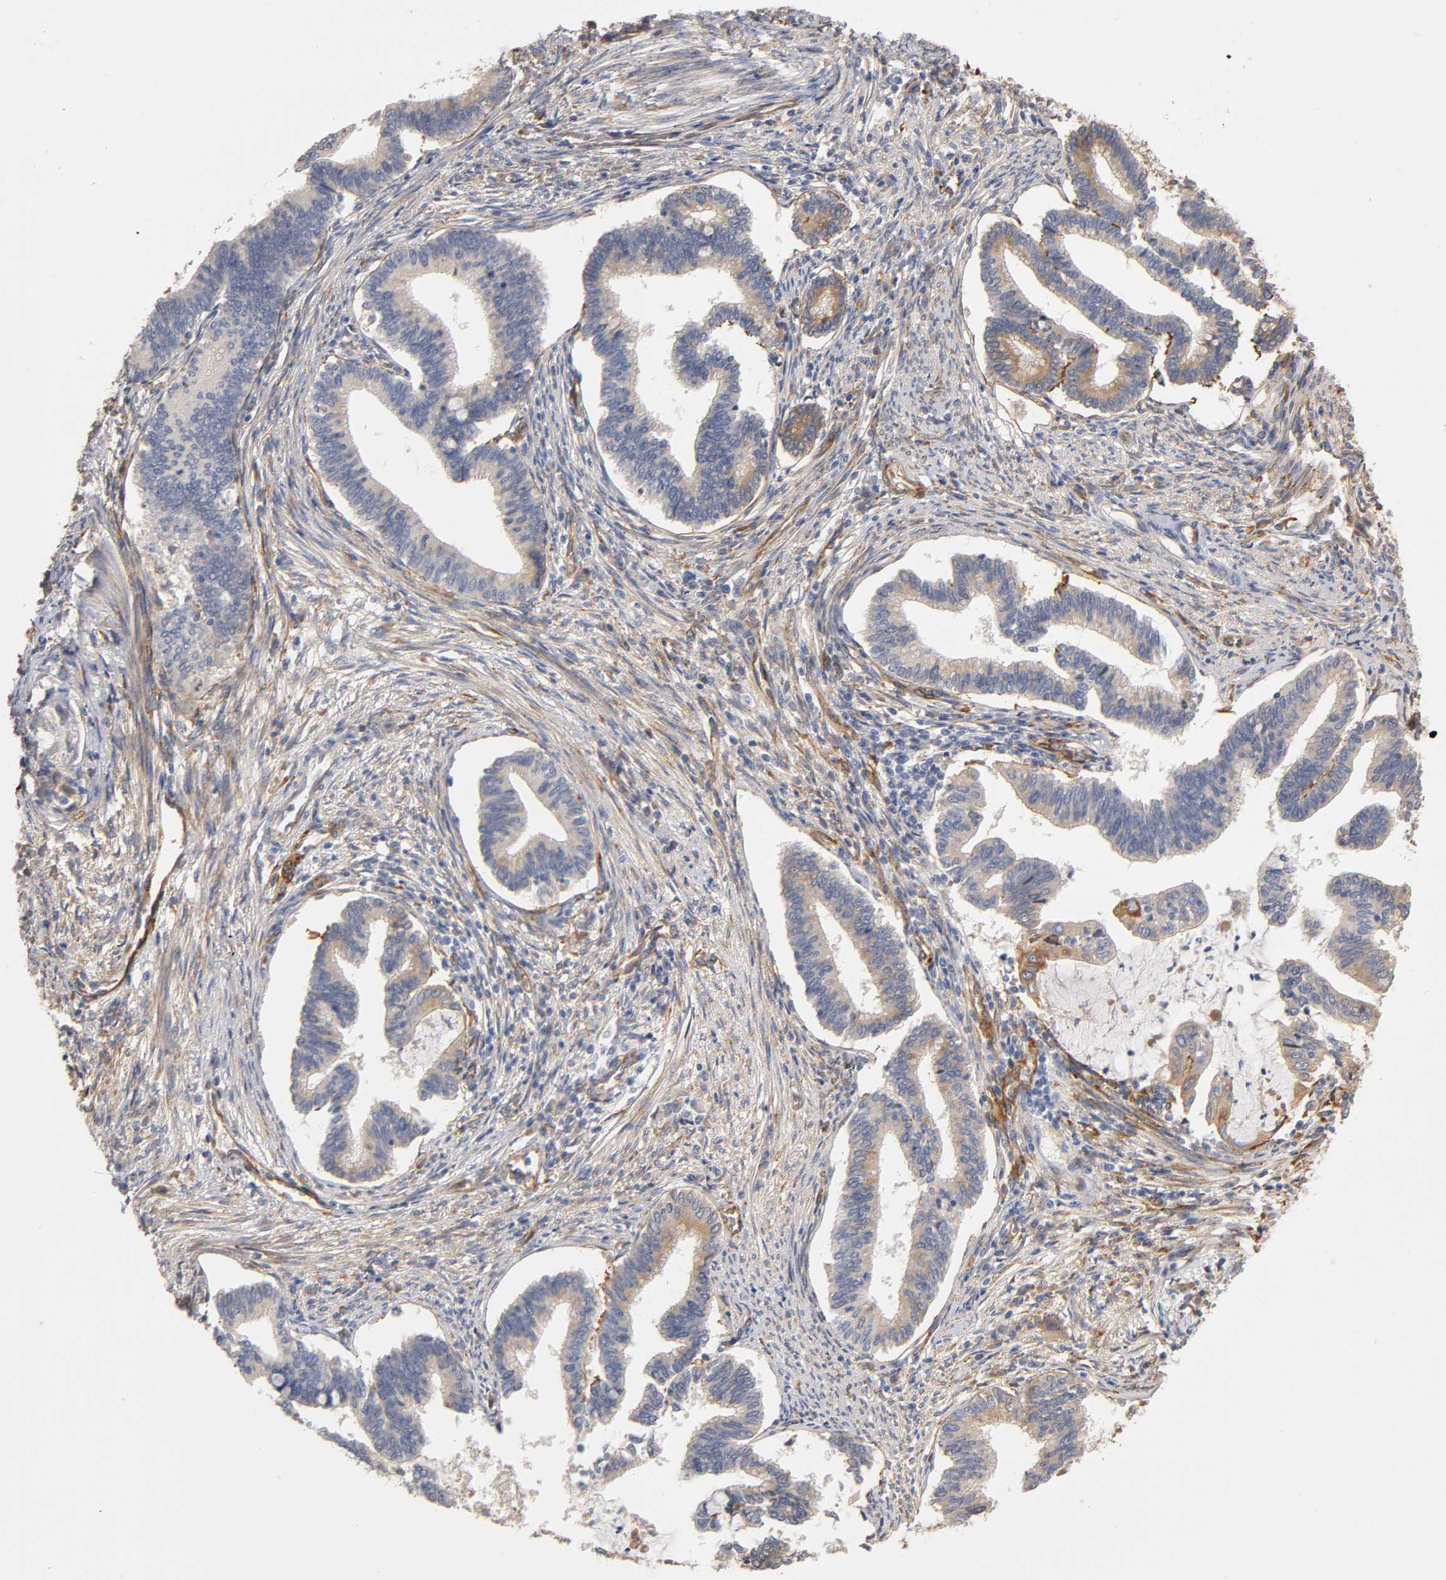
{"staining": {"intensity": "weak", "quantity": "<25%", "location": "cytoplasmic/membranous"}, "tissue": "cervical cancer", "cell_type": "Tumor cells", "image_type": "cancer", "snomed": [{"axis": "morphology", "description": "Adenocarcinoma, NOS"}, {"axis": "topography", "description": "Cervix"}], "caption": "An IHC micrograph of cervical cancer (adenocarcinoma) is shown. There is no staining in tumor cells of cervical cancer (adenocarcinoma).", "gene": "LAMB1", "patient": {"sex": "female", "age": 36}}